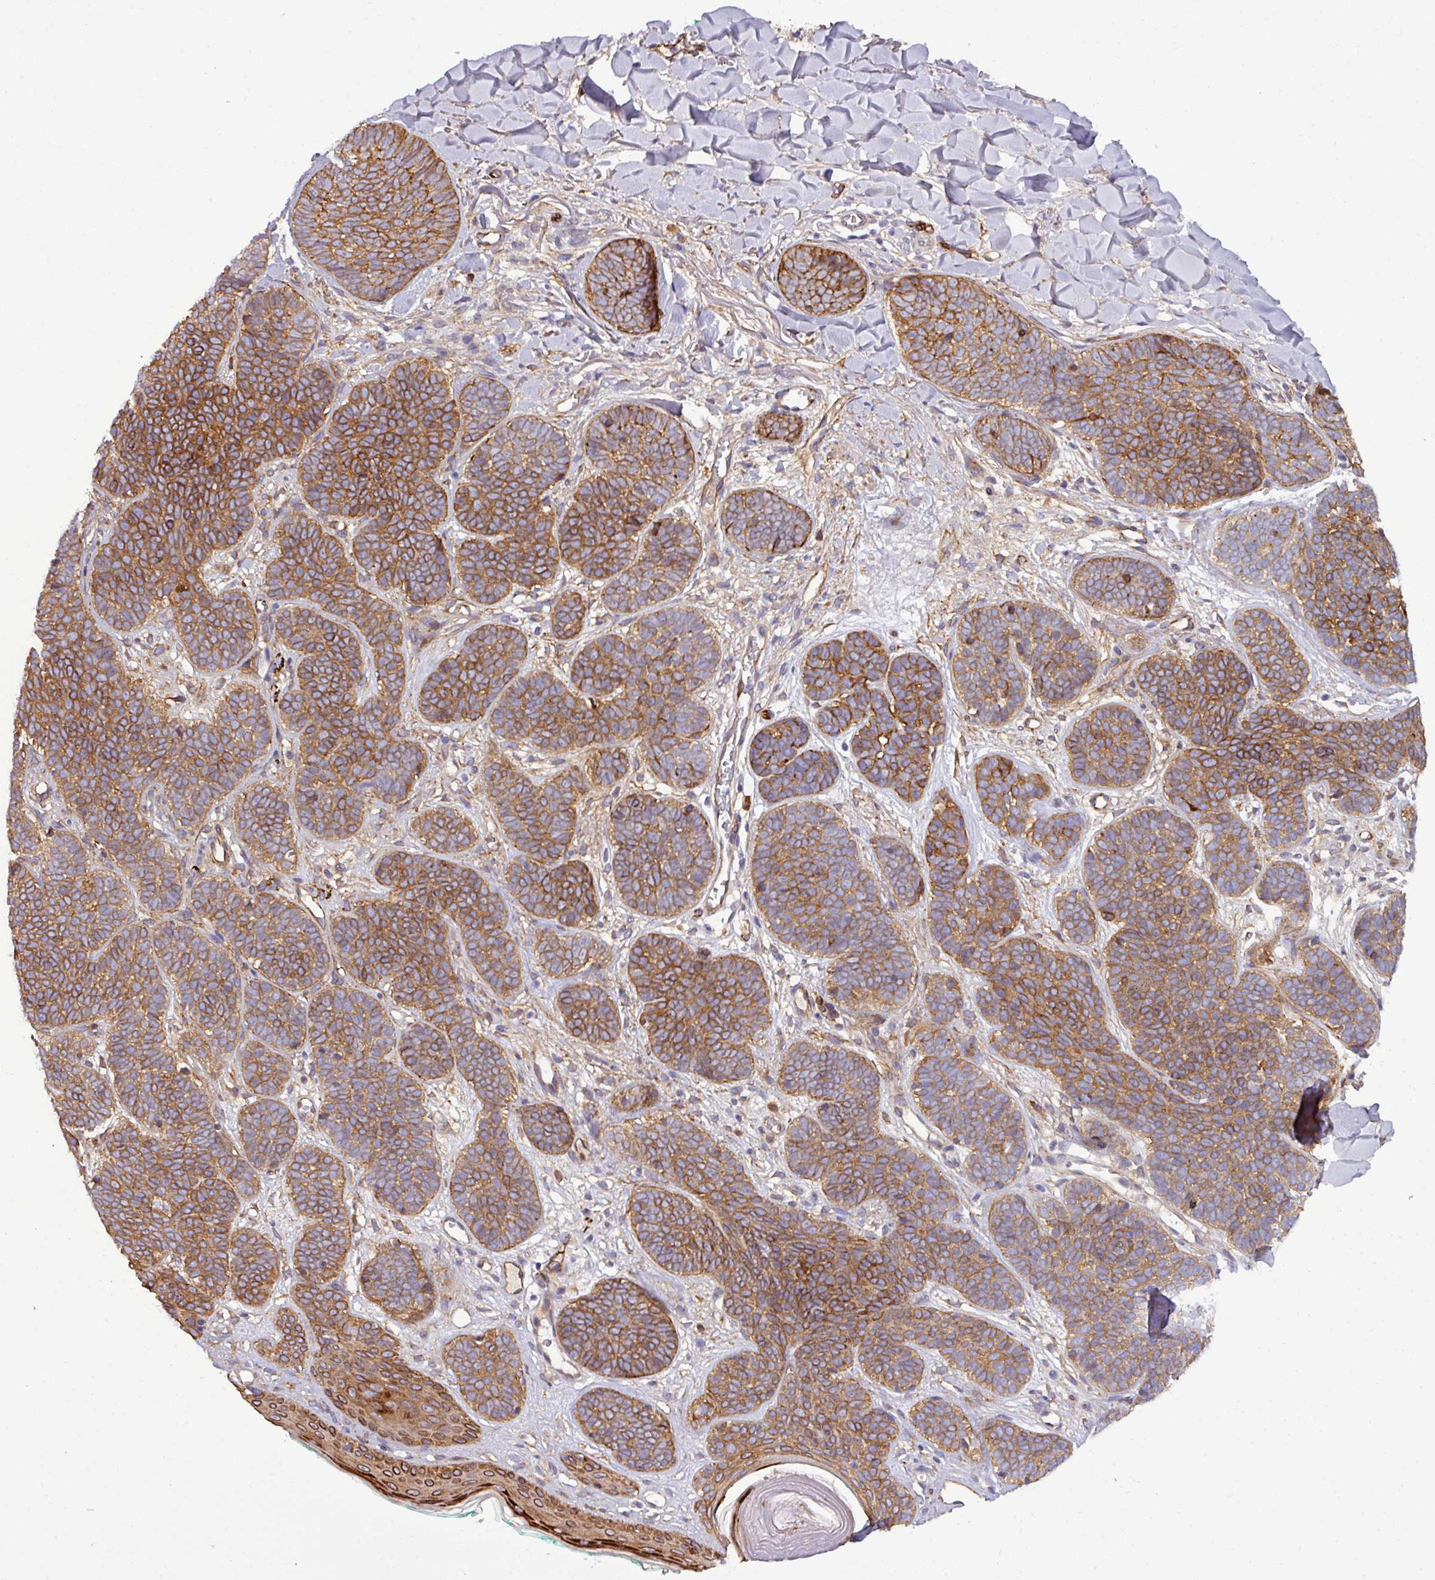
{"staining": {"intensity": "strong", "quantity": ">75%", "location": "cytoplasmic/membranous"}, "tissue": "skin cancer", "cell_type": "Tumor cells", "image_type": "cancer", "snomed": [{"axis": "morphology", "description": "Basal cell carcinoma"}, {"axis": "topography", "description": "Skin"}, {"axis": "topography", "description": "Skin of neck"}, {"axis": "topography", "description": "Skin of shoulder"}, {"axis": "topography", "description": "Skin of back"}], "caption": "The photomicrograph reveals a brown stain indicating the presence of a protein in the cytoplasmic/membranous of tumor cells in skin basal cell carcinoma.", "gene": "PARD6A", "patient": {"sex": "male", "age": 80}}